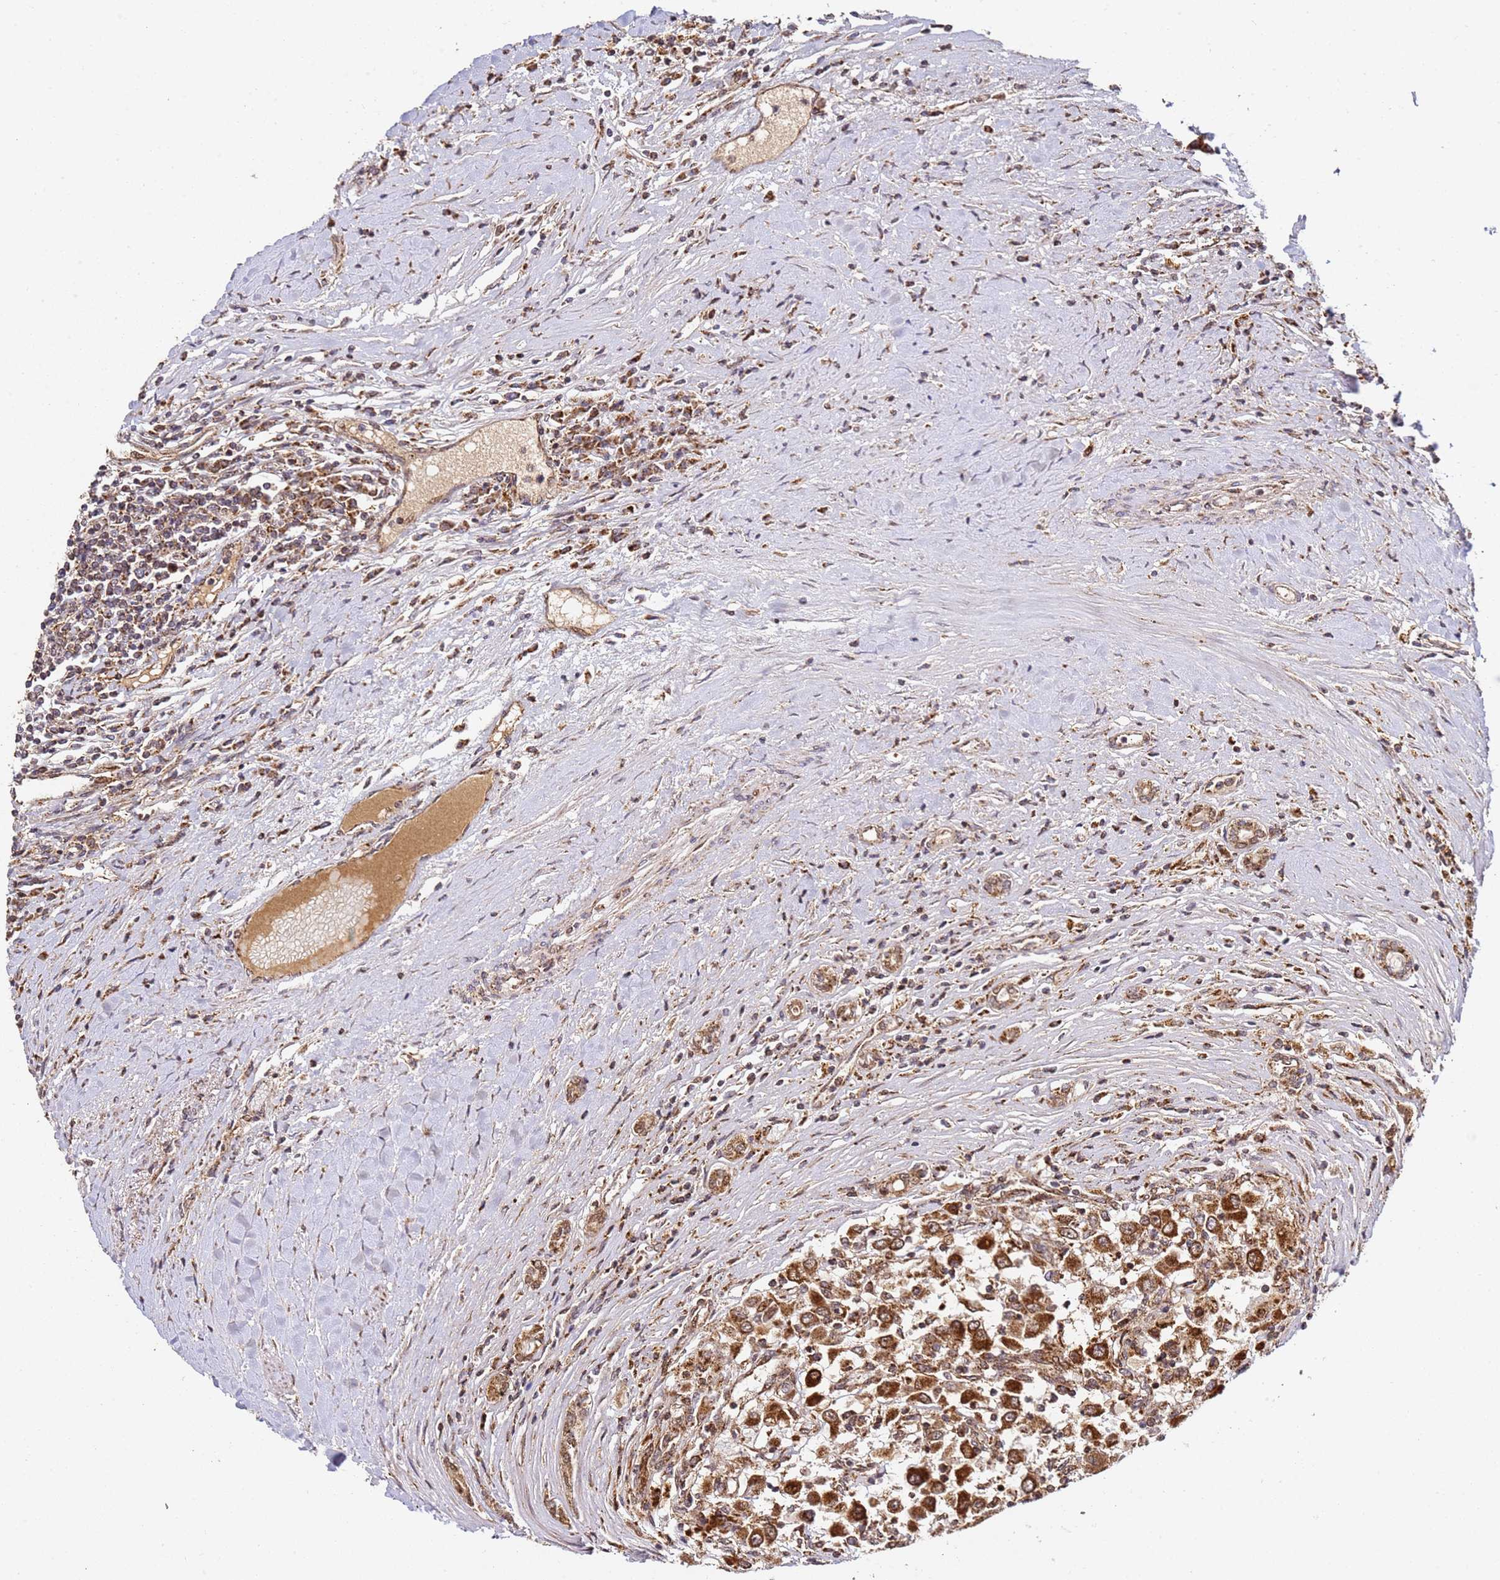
{"staining": {"intensity": "moderate", "quantity": ">75%", "location": "cytoplasmic/membranous,nuclear"}, "tissue": "renal cancer", "cell_type": "Tumor cells", "image_type": "cancer", "snomed": [{"axis": "morphology", "description": "Adenocarcinoma, NOS"}, {"axis": "topography", "description": "Kidney"}], "caption": "IHC photomicrograph of neoplastic tissue: human renal cancer (adenocarcinoma) stained using IHC displays medium levels of moderate protein expression localized specifically in the cytoplasmic/membranous and nuclear of tumor cells, appearing as a cytoplasmic/membranous and nuclear brown color.", "gene": "SMOX", "patient": {"sex": "female", "age": 67}}